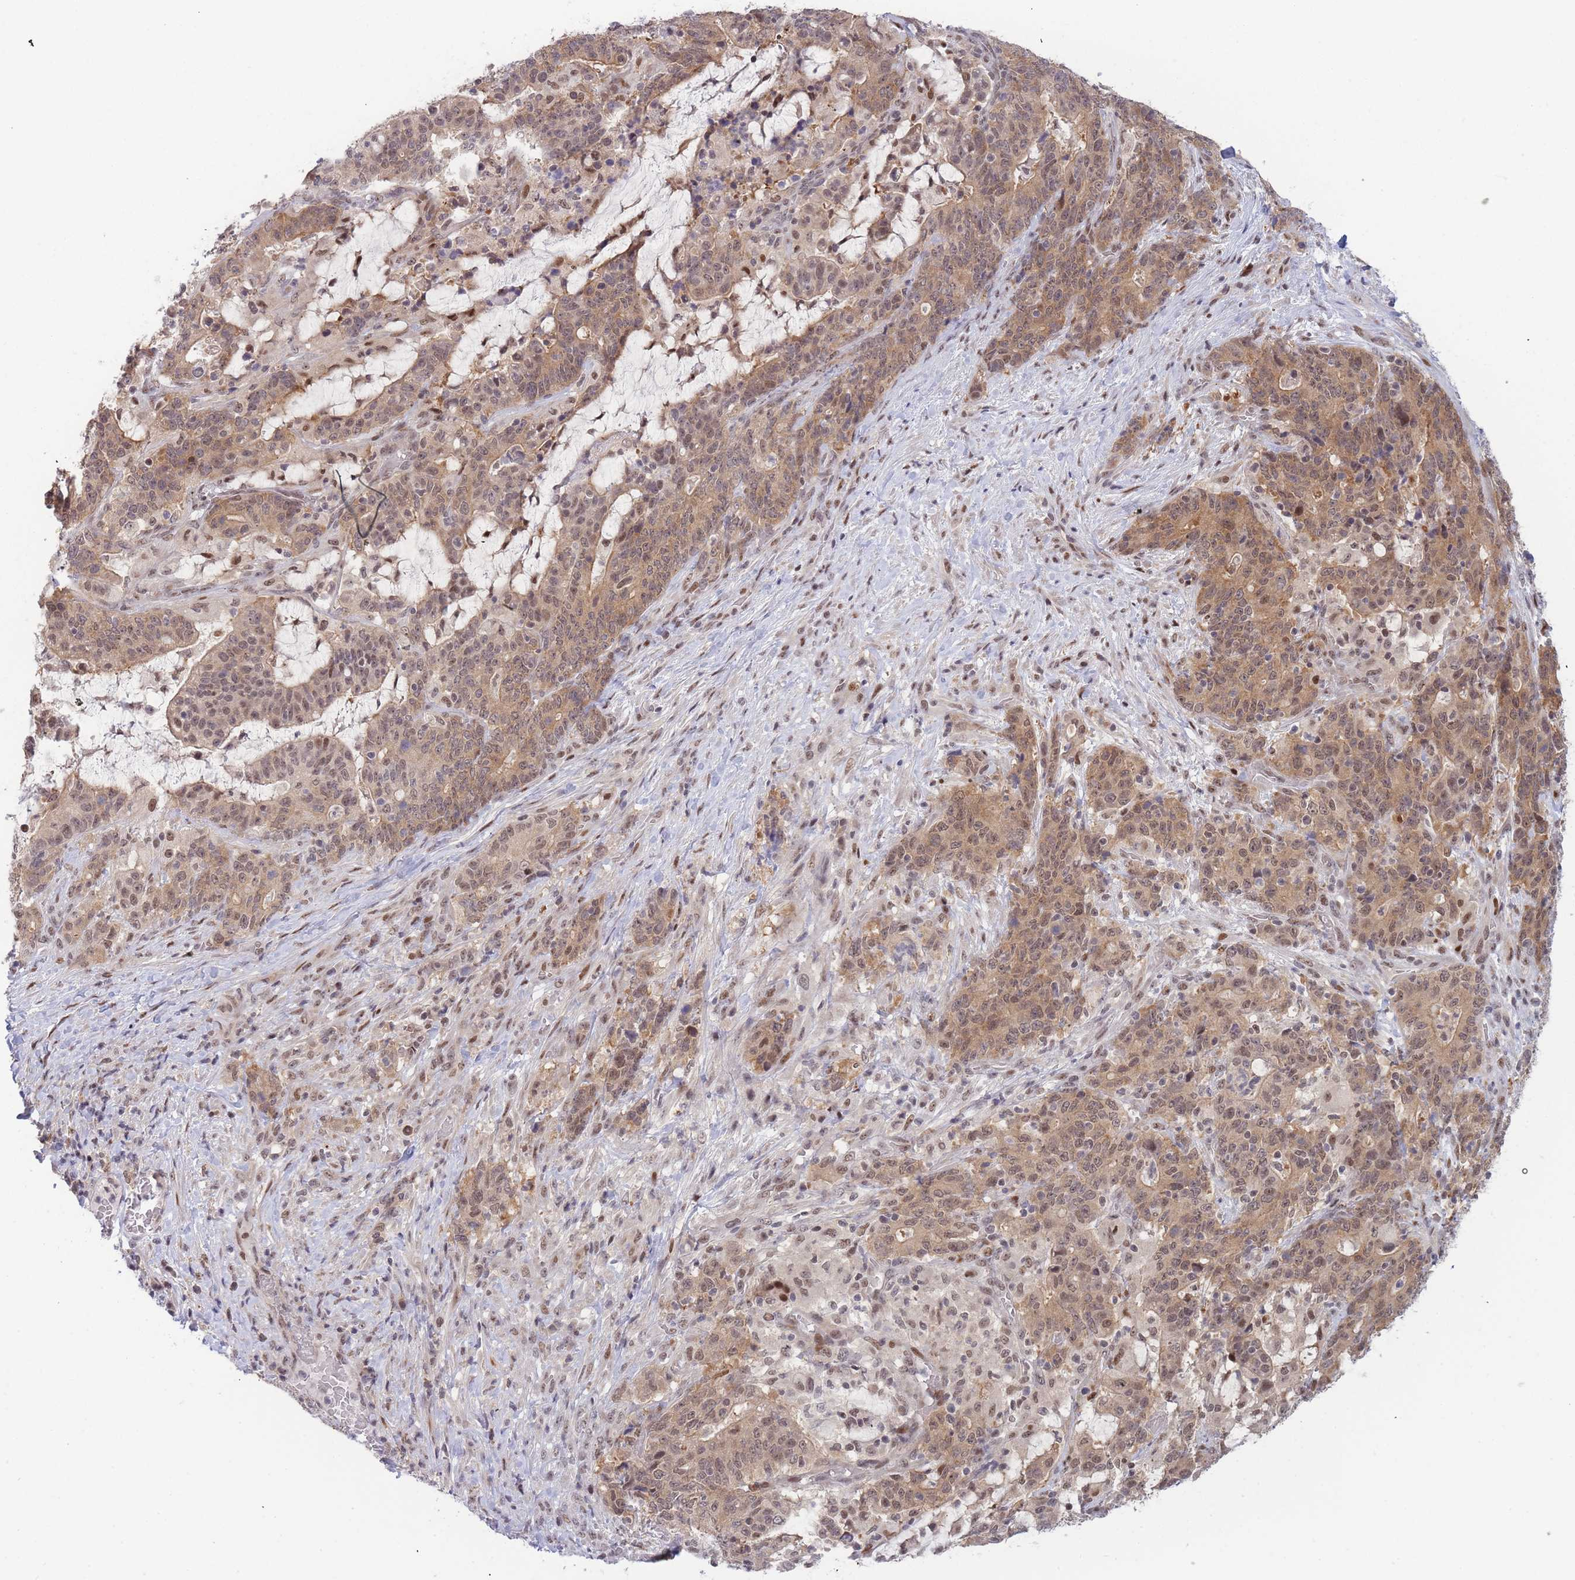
{"staining": {"intensity": "moderate", "quantity": ">75%", "location": "cytoplasmic/membranous,nuclear"}, "tissue": "stomach cancer", "cell_type": "Tumor cells", "image_type": "cancer", "snomed": [{"axis": "morphology", "description": "Normal tissue, NOS"}, {"axis": "morphology", "description": "Adenocarcinoma, NOS"}, {"axis": "topography", "description": "Stomach"}], "caption": "An image of human stomach cancer (adenocarcinoma) stained for a protein exhibits moderate cytoplasmic/membranous and nuclear brown staining in tumor cells.", "gene": "DEAF1", "patient": {"sex": "female", "age": 64}}